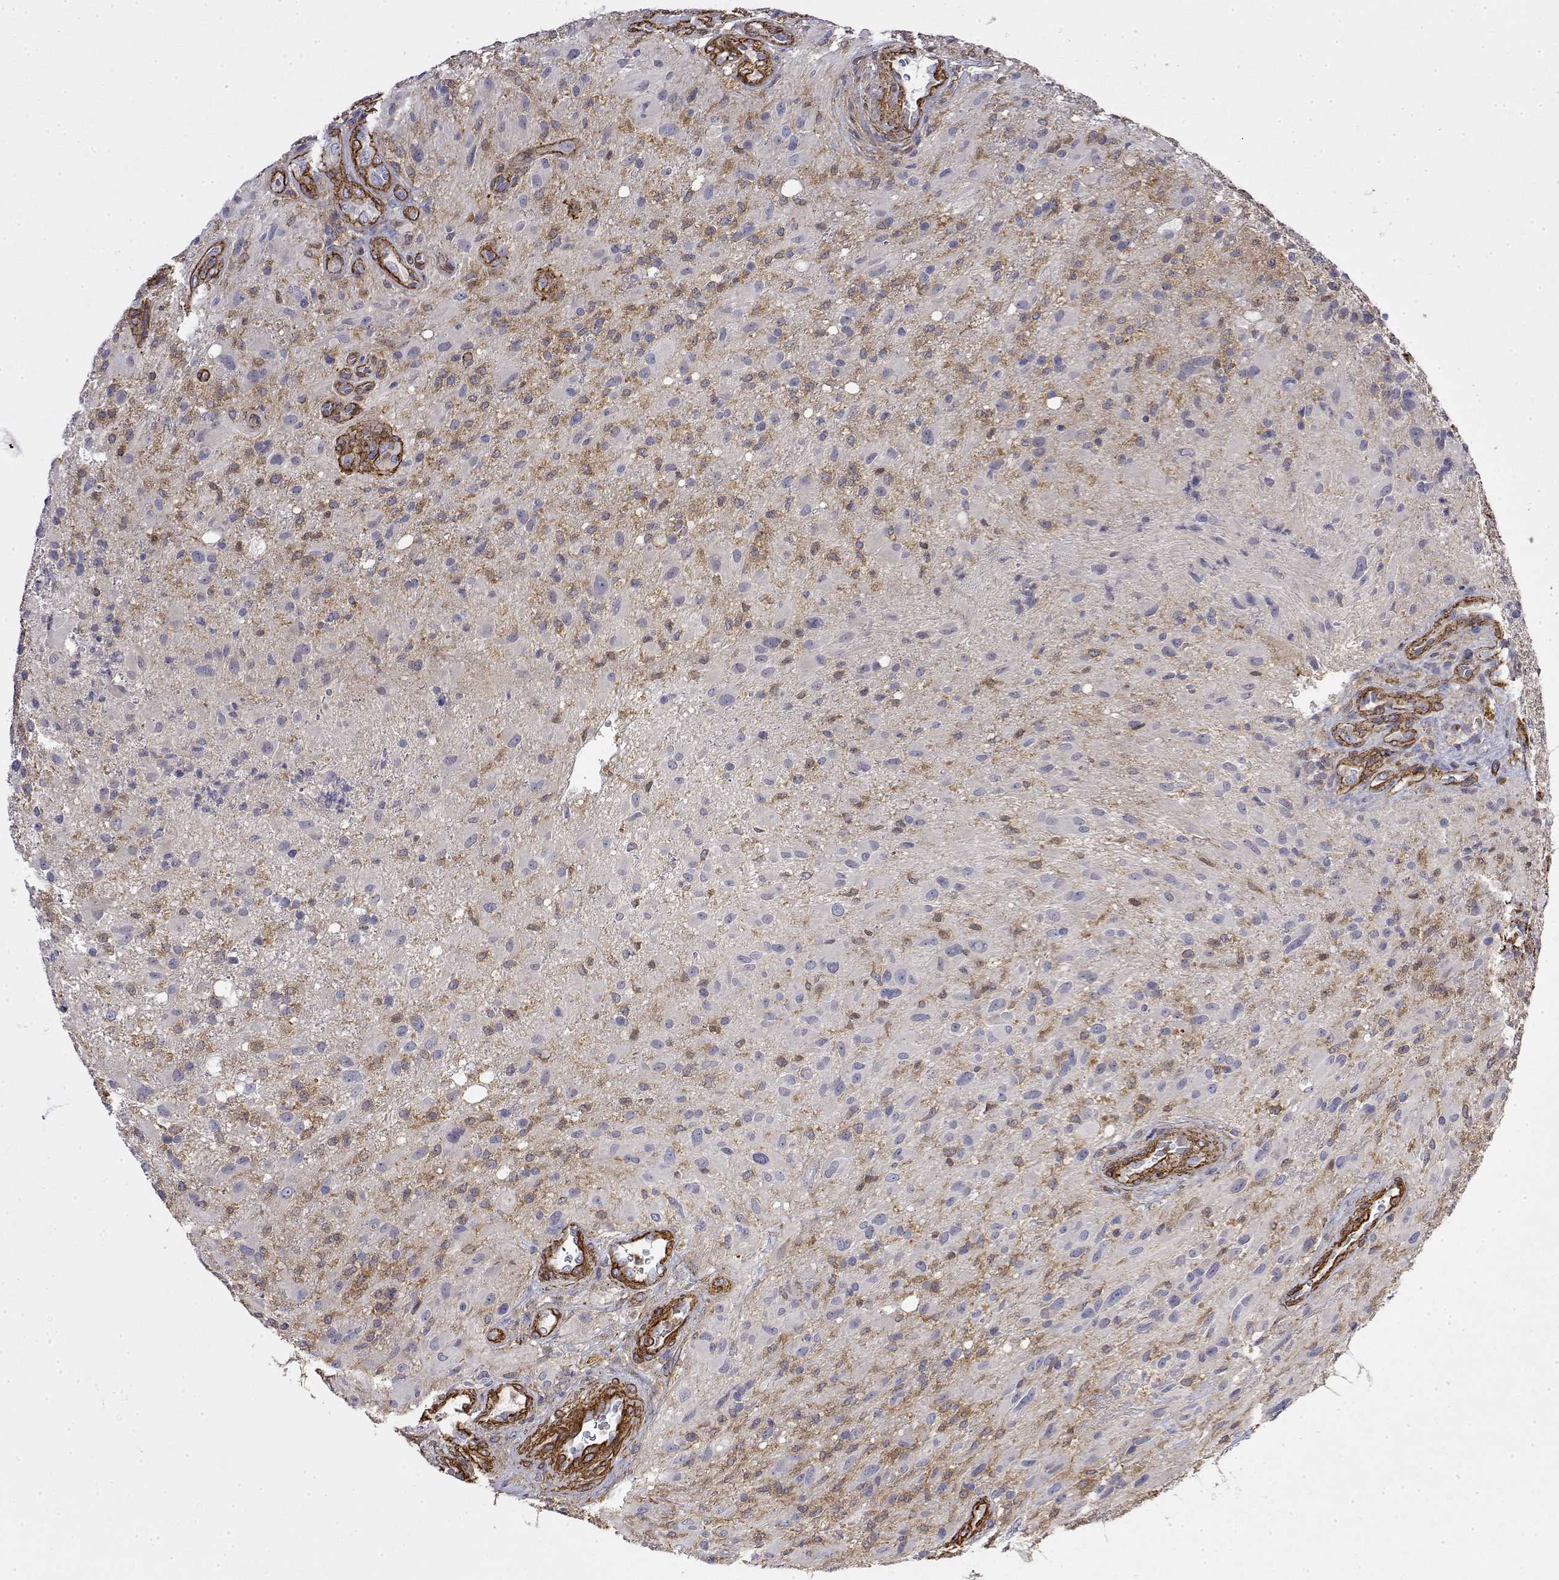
{"staining": {"intensity": "negative", "quantity": "none", "location": "none"}, "tissue": "glioma", "cell_type": "Tumor cells", "image_type": "cancer", "snomed": [{"axis": "morphology", "description": "Glioma, malignant, High grade"}, {"axis": "topography", "description": "Brain"}], "caption": "DAB immunohistochemical staining of glioma exhibits no significant positivity in tumor cells.", "gene": "SOWAHD", "patient": {"sex": "male", "age": 53}}